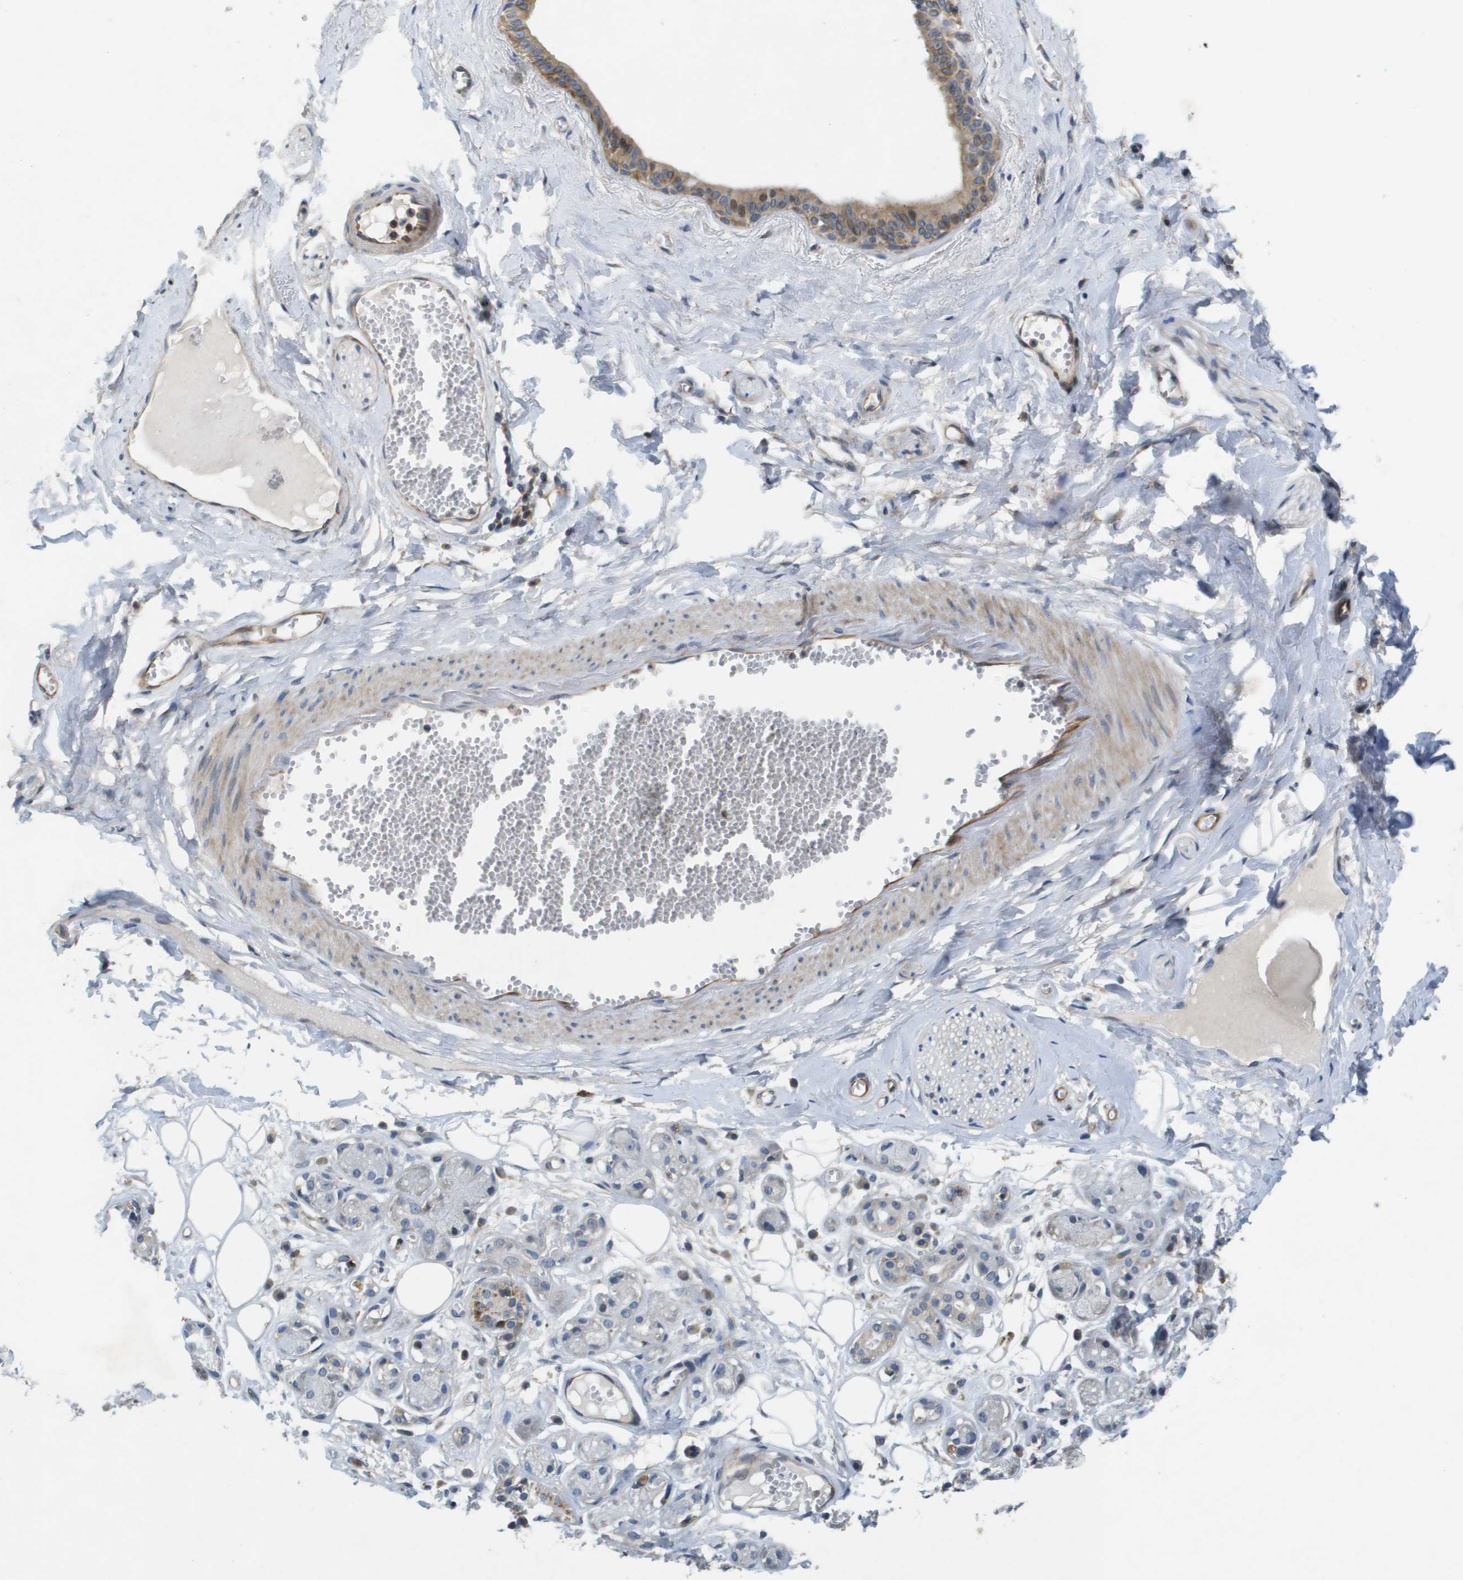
{"staining": {"intensity": "negative", "quantity": "none", "location": "none"}, "tissue": "adipose tissue", "cell_type": "Adipocytes", "image_type": "normal", "snomed": [{"axis": "morphology", "description": "Normal tissue, NOS"}, {"axis": "morphology", "description": "Inflammation, NOS"}, {"axis": "topography", "description": "Salivary gland"}, {"axis": "topography", "description": "Peripheral nerve tissue"}], "caption": "Protein analysis of normal adipose tissue displays no significant positivity in adipocytes.", "gene": "SCN4B", "patient": {"sex": "female", "age": 75}}